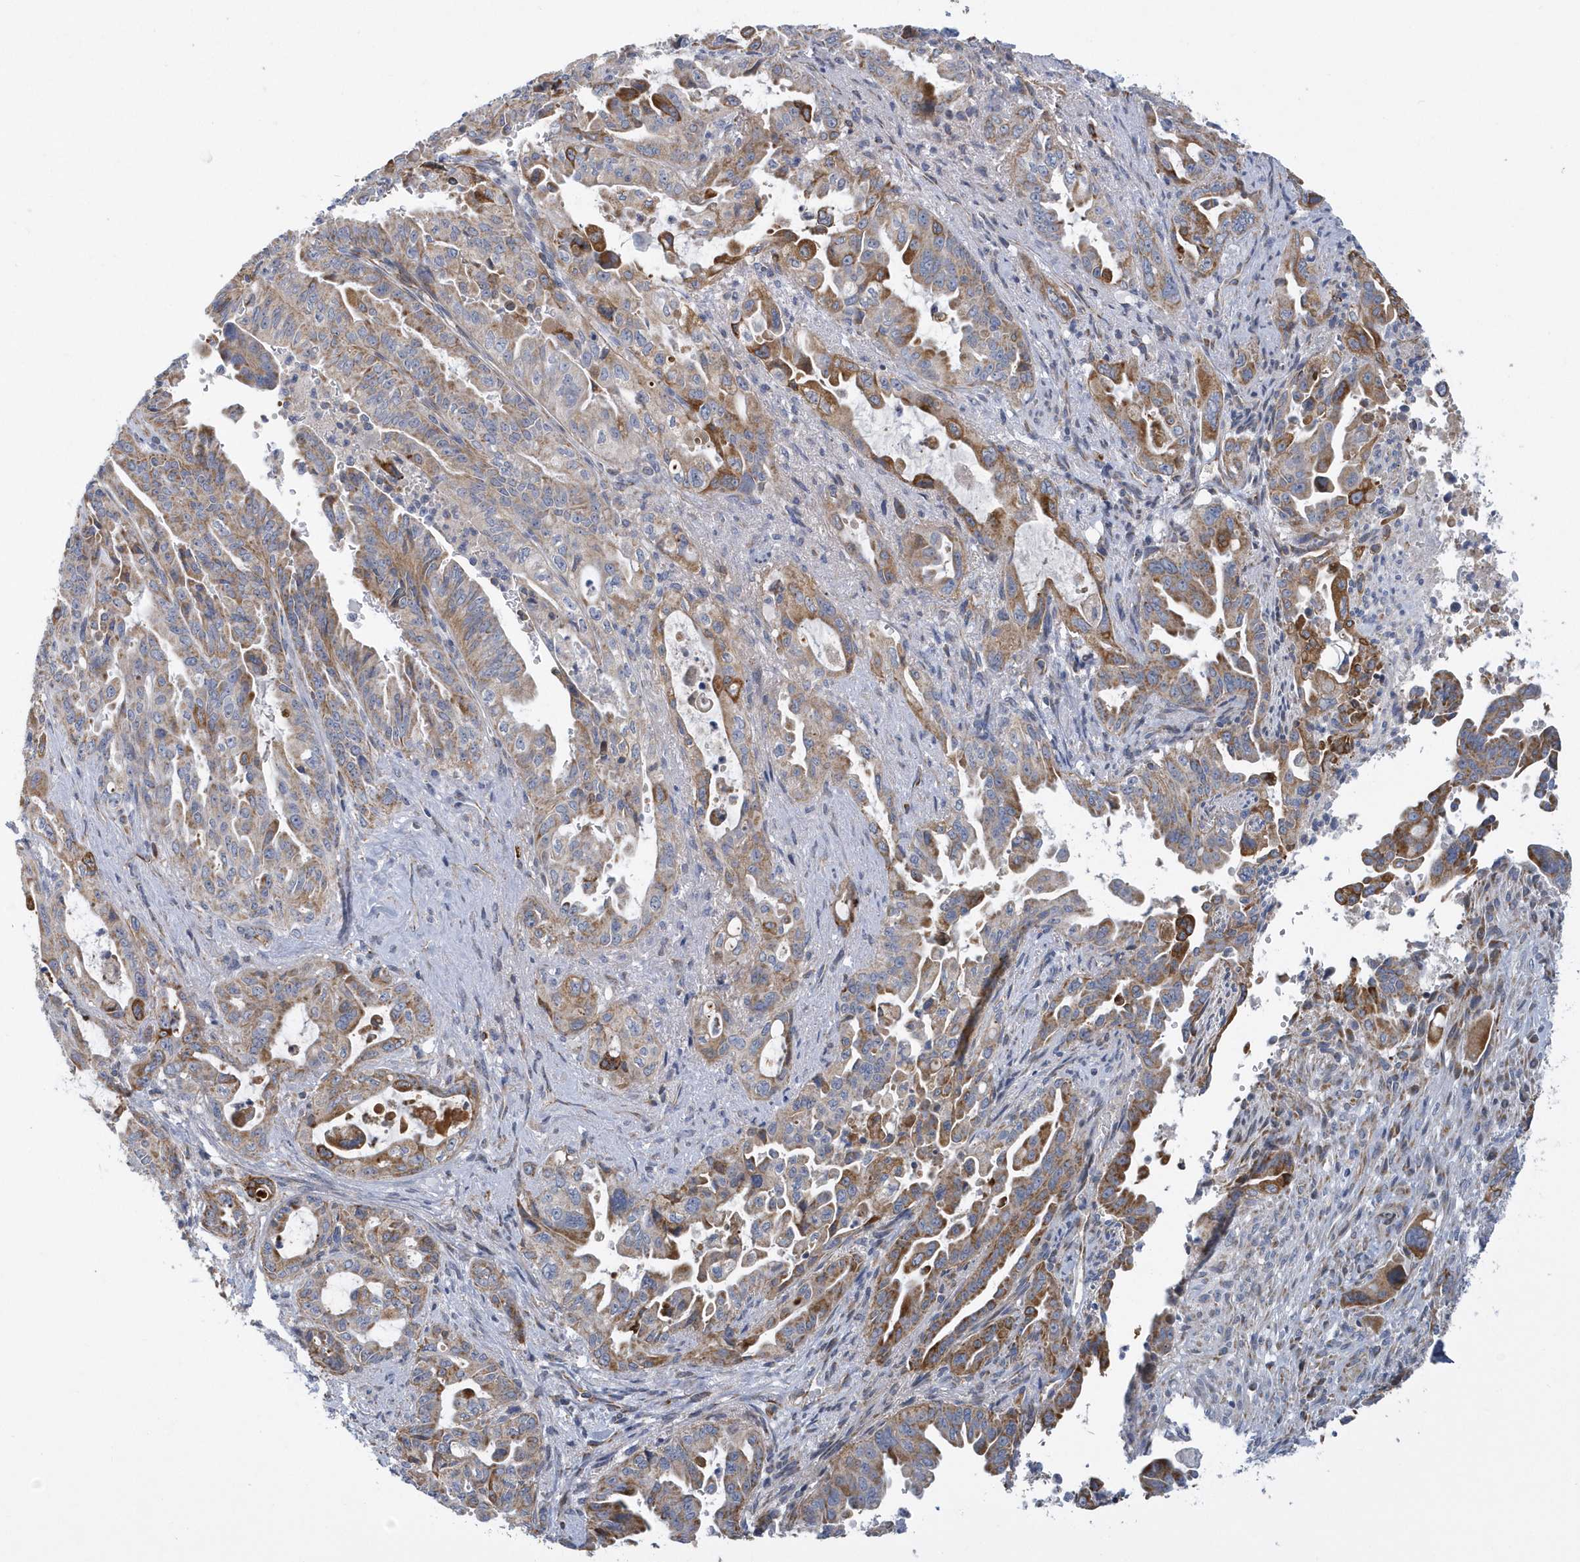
{"staining": {"intensity": "moderate", "quantity": "25%-75%", "location": "cytoplasmic/membranous"}, "tissue": "pancreatic cancer", "cell_type": "Tumor cells", "image_type": "cancer", "snomed": [{"axis": "morphology", "description": "Adenocarcinoma, NOS"}, {"axis": "topography", "description": "Pancreas"}], "caption": "Pancreatic cancer was stained to show a protein in brown. There is medium levels of moderate cytoplasmic/membranous positivity in approximately 25%-75% of tumor cells. (Brightfield microscopy of DAB IHC at high magnification).", "gene": "VWA5B2", "patient": {"sex": "male", "age": 70}}